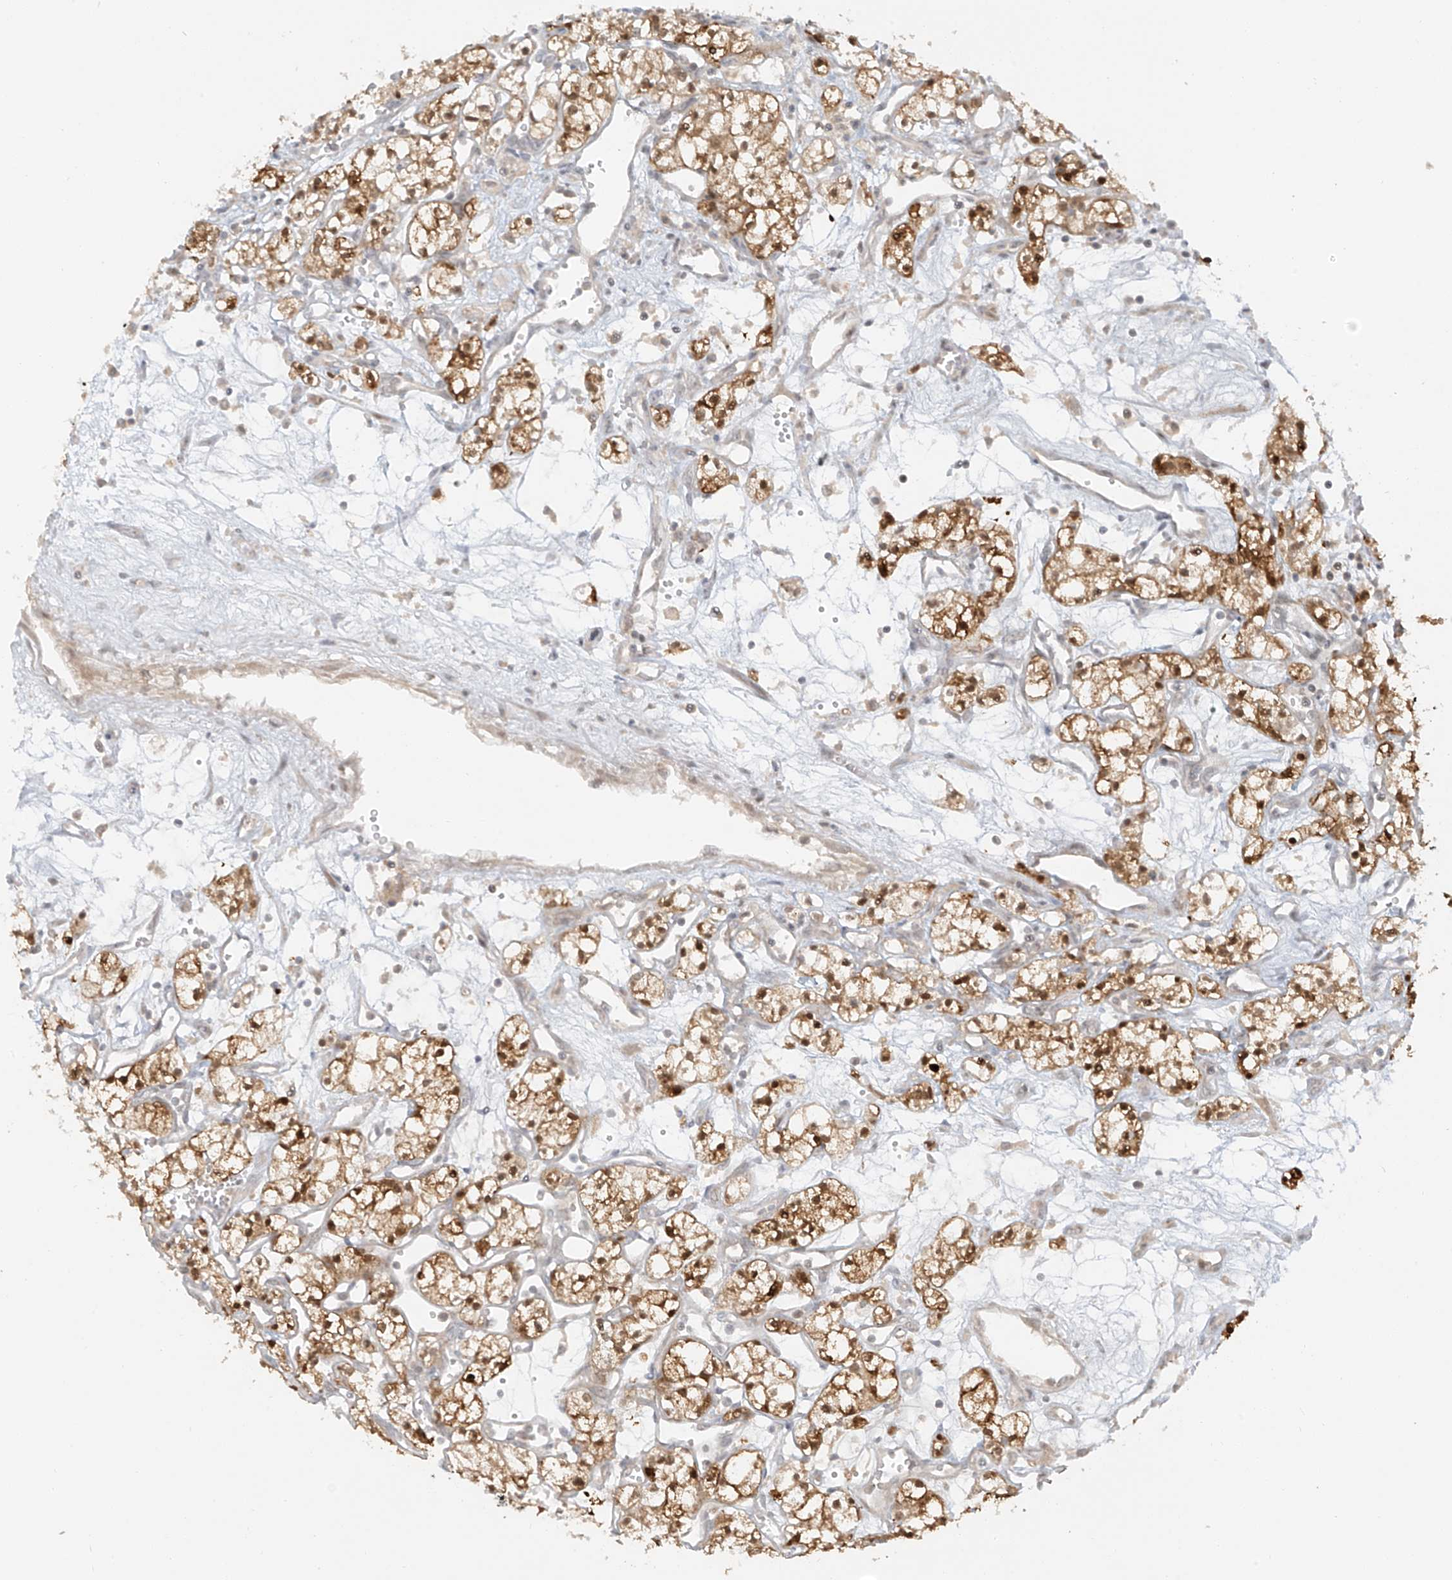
{"staining": {"intensity": "moderate", "quantity": ">75%", "location": "cytoplasmic/membranous,nuclear"}, "tissue": "renal cancer", "cell_type": "Tumor cells", "image_type": "cancer", "snomed": [{"axis": "morphology", "description": "Adenocarcinoma, NOS"}, {"axis": "topography", "description": "Kidney"}], "caption": "Immunohistochemistry image of renal cancer stained for a protein (brown), which exhibits medium levels of moderate cytoplasmic/membranous and nuclear positivity in about >75% of tumor cells.", "gene": "MIPEP", "patient": {"sex": "male", "age": 59}}